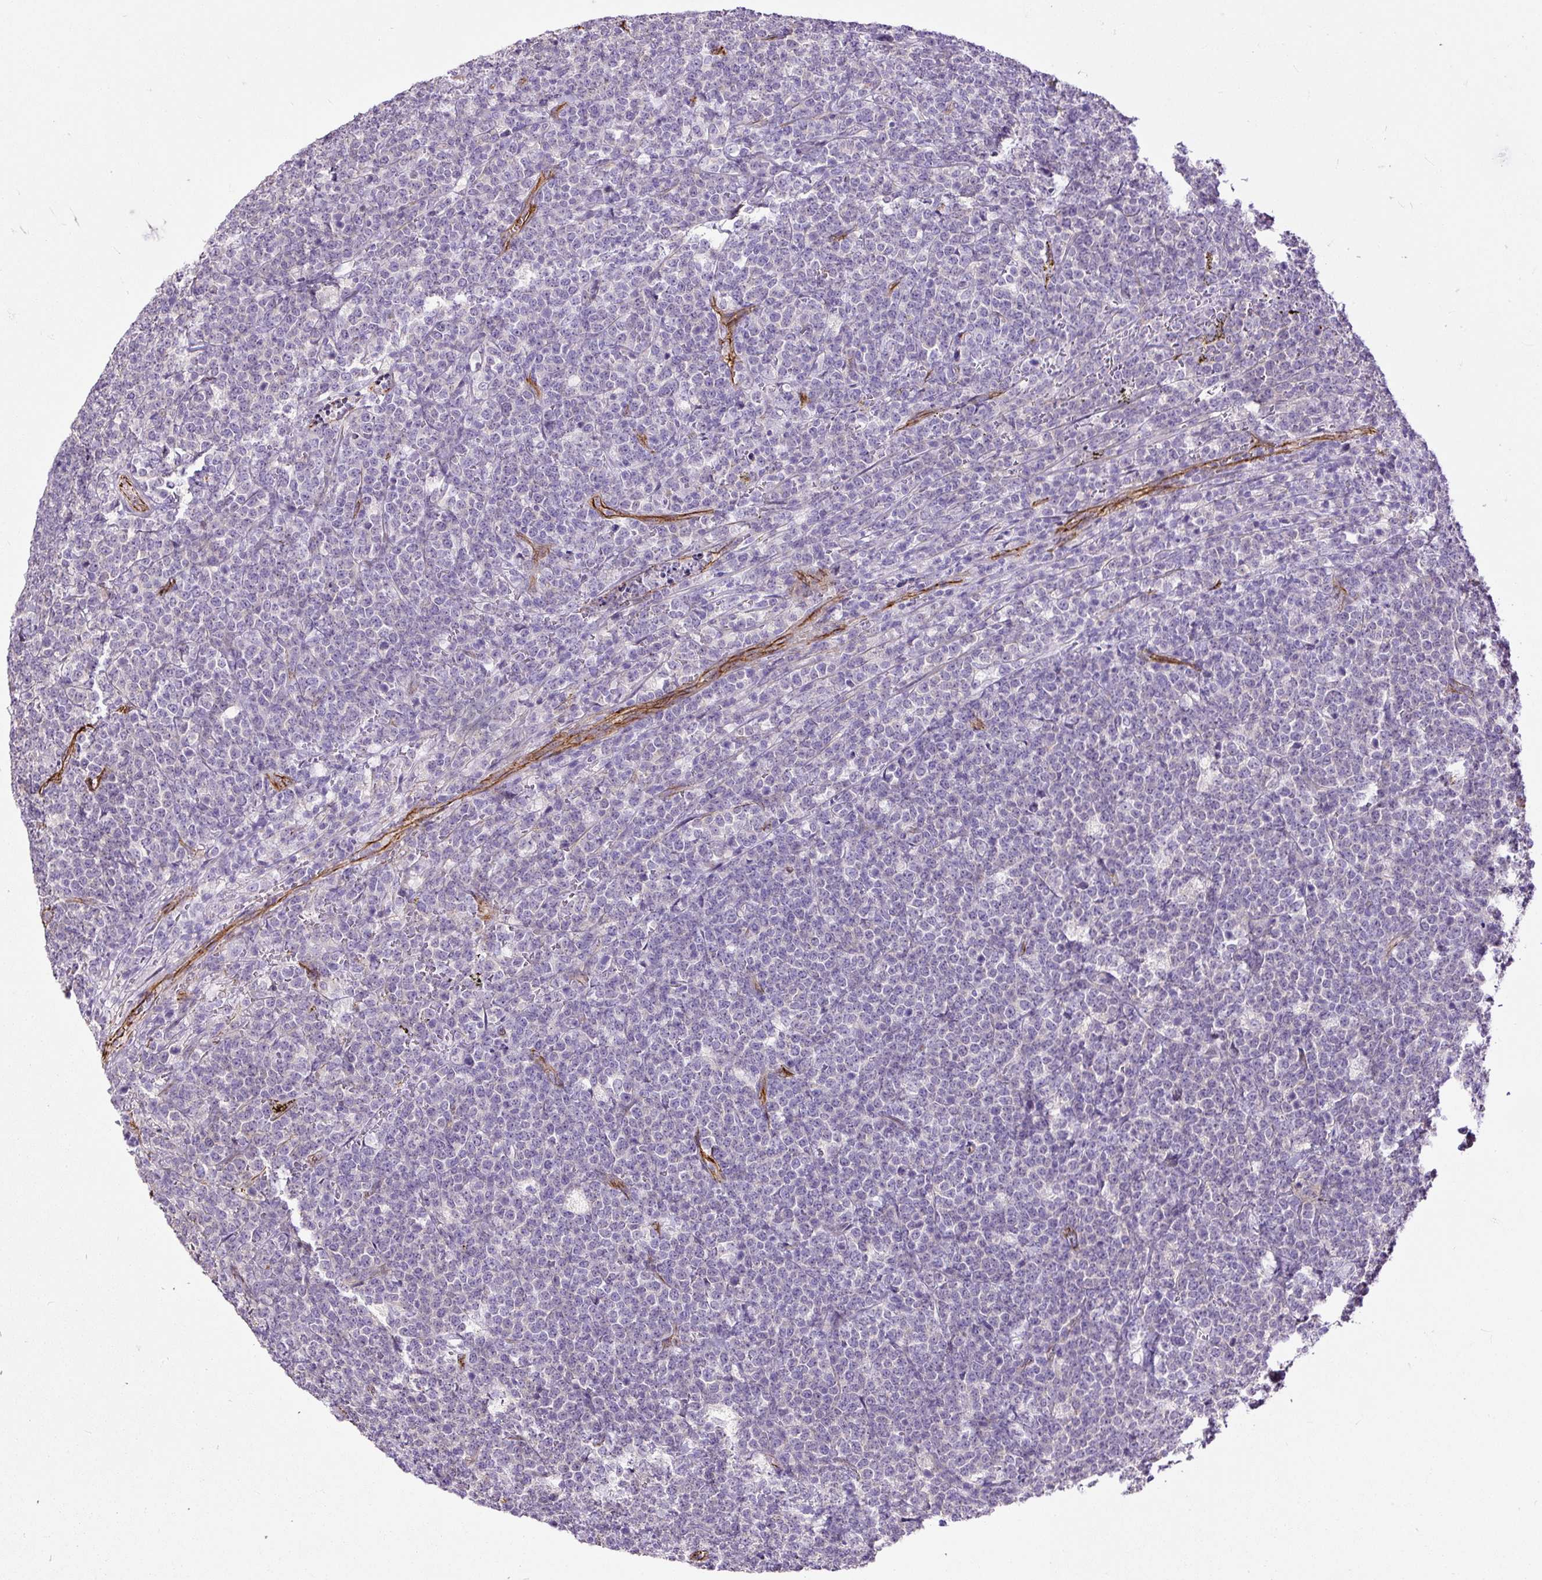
{"staining": {"intensity": "negative", "quantity": "none", "location": "none"}, "tissue": "lymphoma", "cell_type": "Tumor cells", "image_type": "cancer", "snomed": [{"axis": "morphology", "description": "Malignant lymphoma, non-Hodgkin's type, High grade"}, {"axis": "topography", "description": "Small intestine"}, {"axis": "topography", "description": "Colon"}], "caption": "Immunohistochemistry (IHC) histopathology image of neoplastic tissue: human malignant lymphoma, non-Hodgkin's type (high-grade) stained with DAB (3,3'-diaminobenzidine) exhibits no significant protein staining in tumor cells.", "gene": "MAGEB16", "patient": {"sex": "male", "age": 8}}